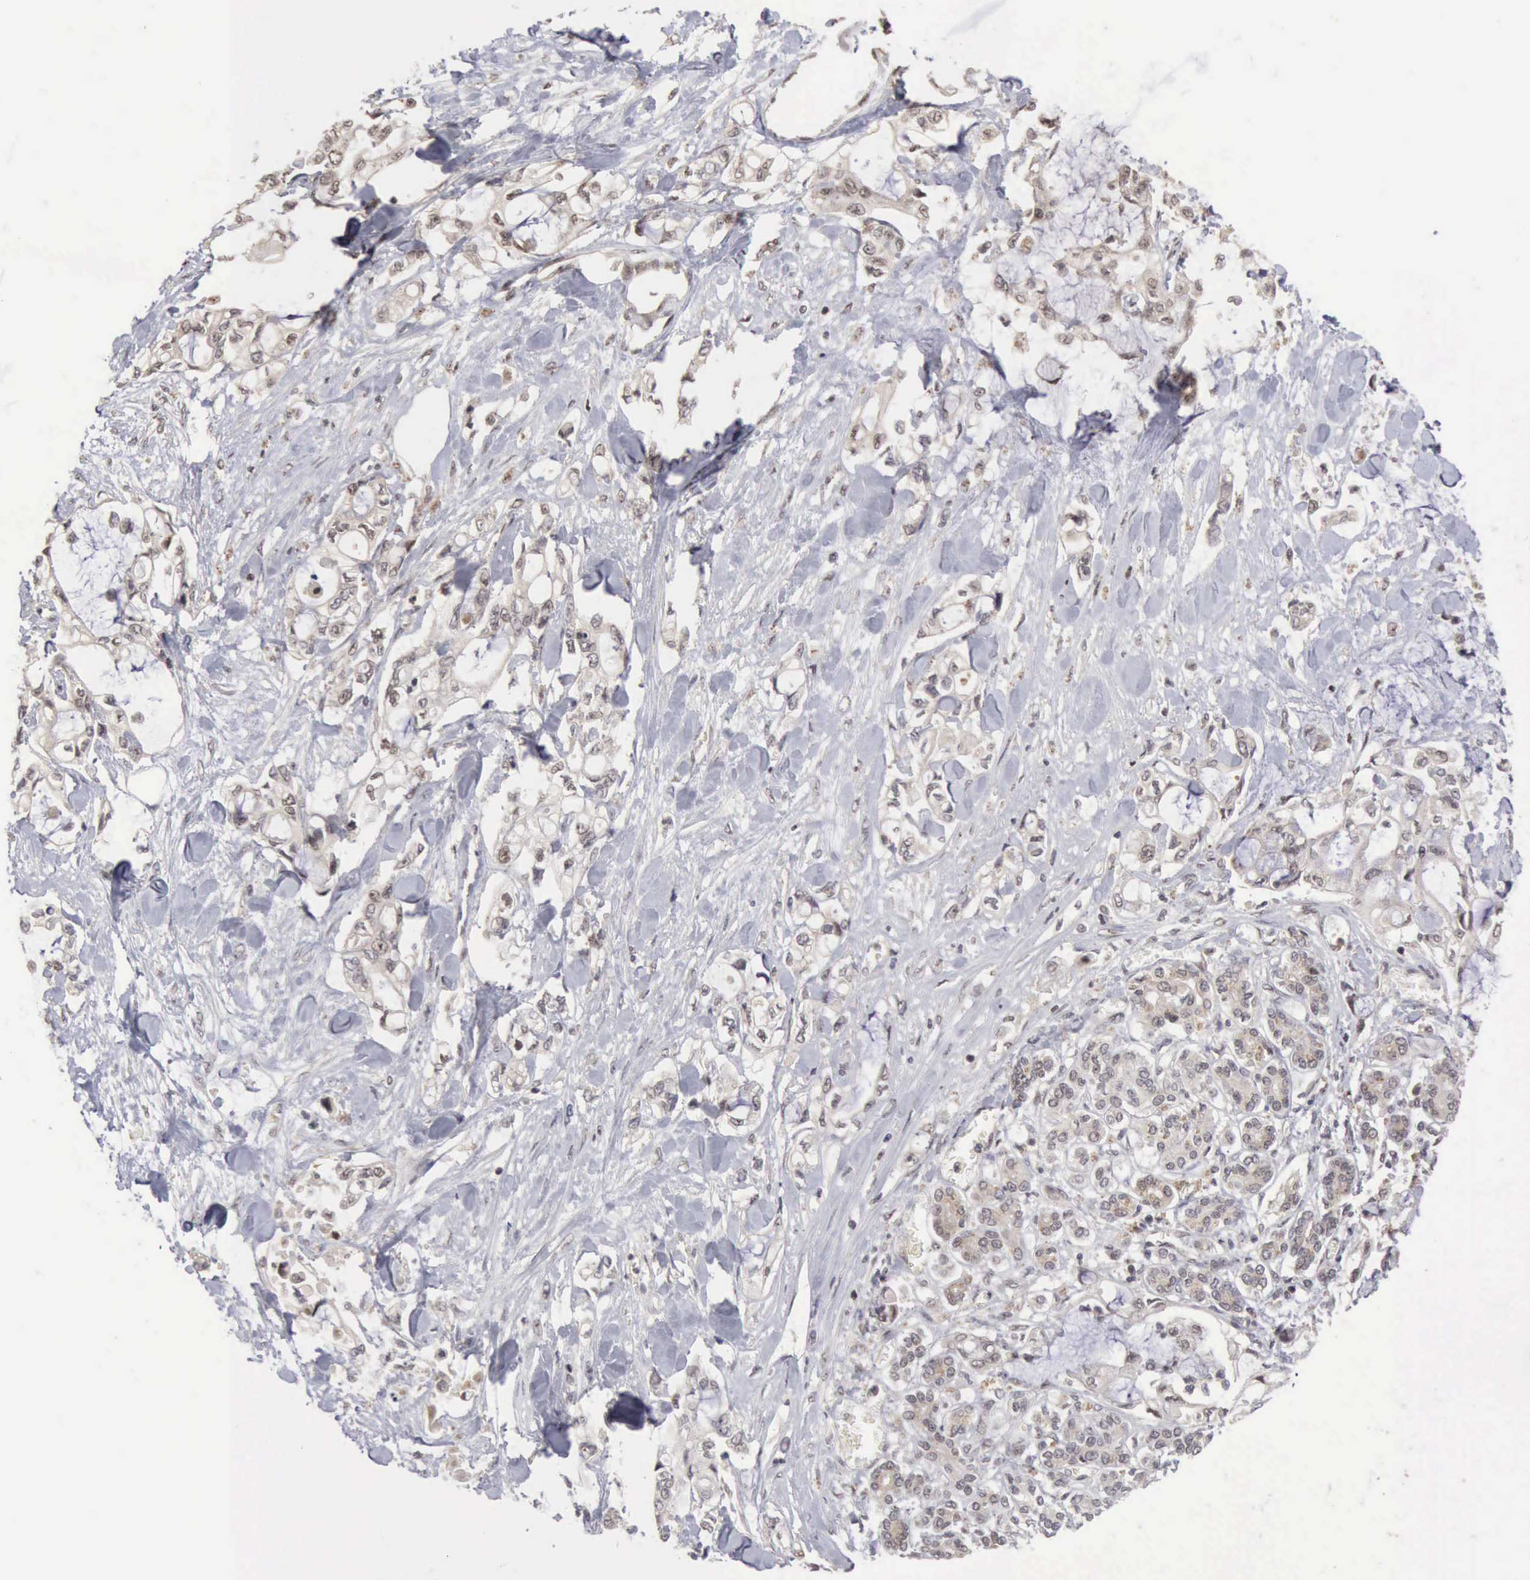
{"staining": {"intensity": "weak", "quantity": "25%-75%", "location": "cytoplasmic/membranous"}, "tissue": "pancreatic cancer", "cell_type": "Tumor cells", "image_type": "cancer", "snomed": [{"axis": "morphology", "description": "Adenocarcinoma, NOS"}, {"axis": "topography", "description": "Pancreas"}], "caption": "An immunohistochemistry image of neoplastic tissue is shown. Protein staining in brown highlights weak cytoplasmic/membranous positivity in adenocarcinoma (pancreatic) within tumor cells.", "gene": "CDKN2A", "patient": {"sex": "female", "age": 70}}